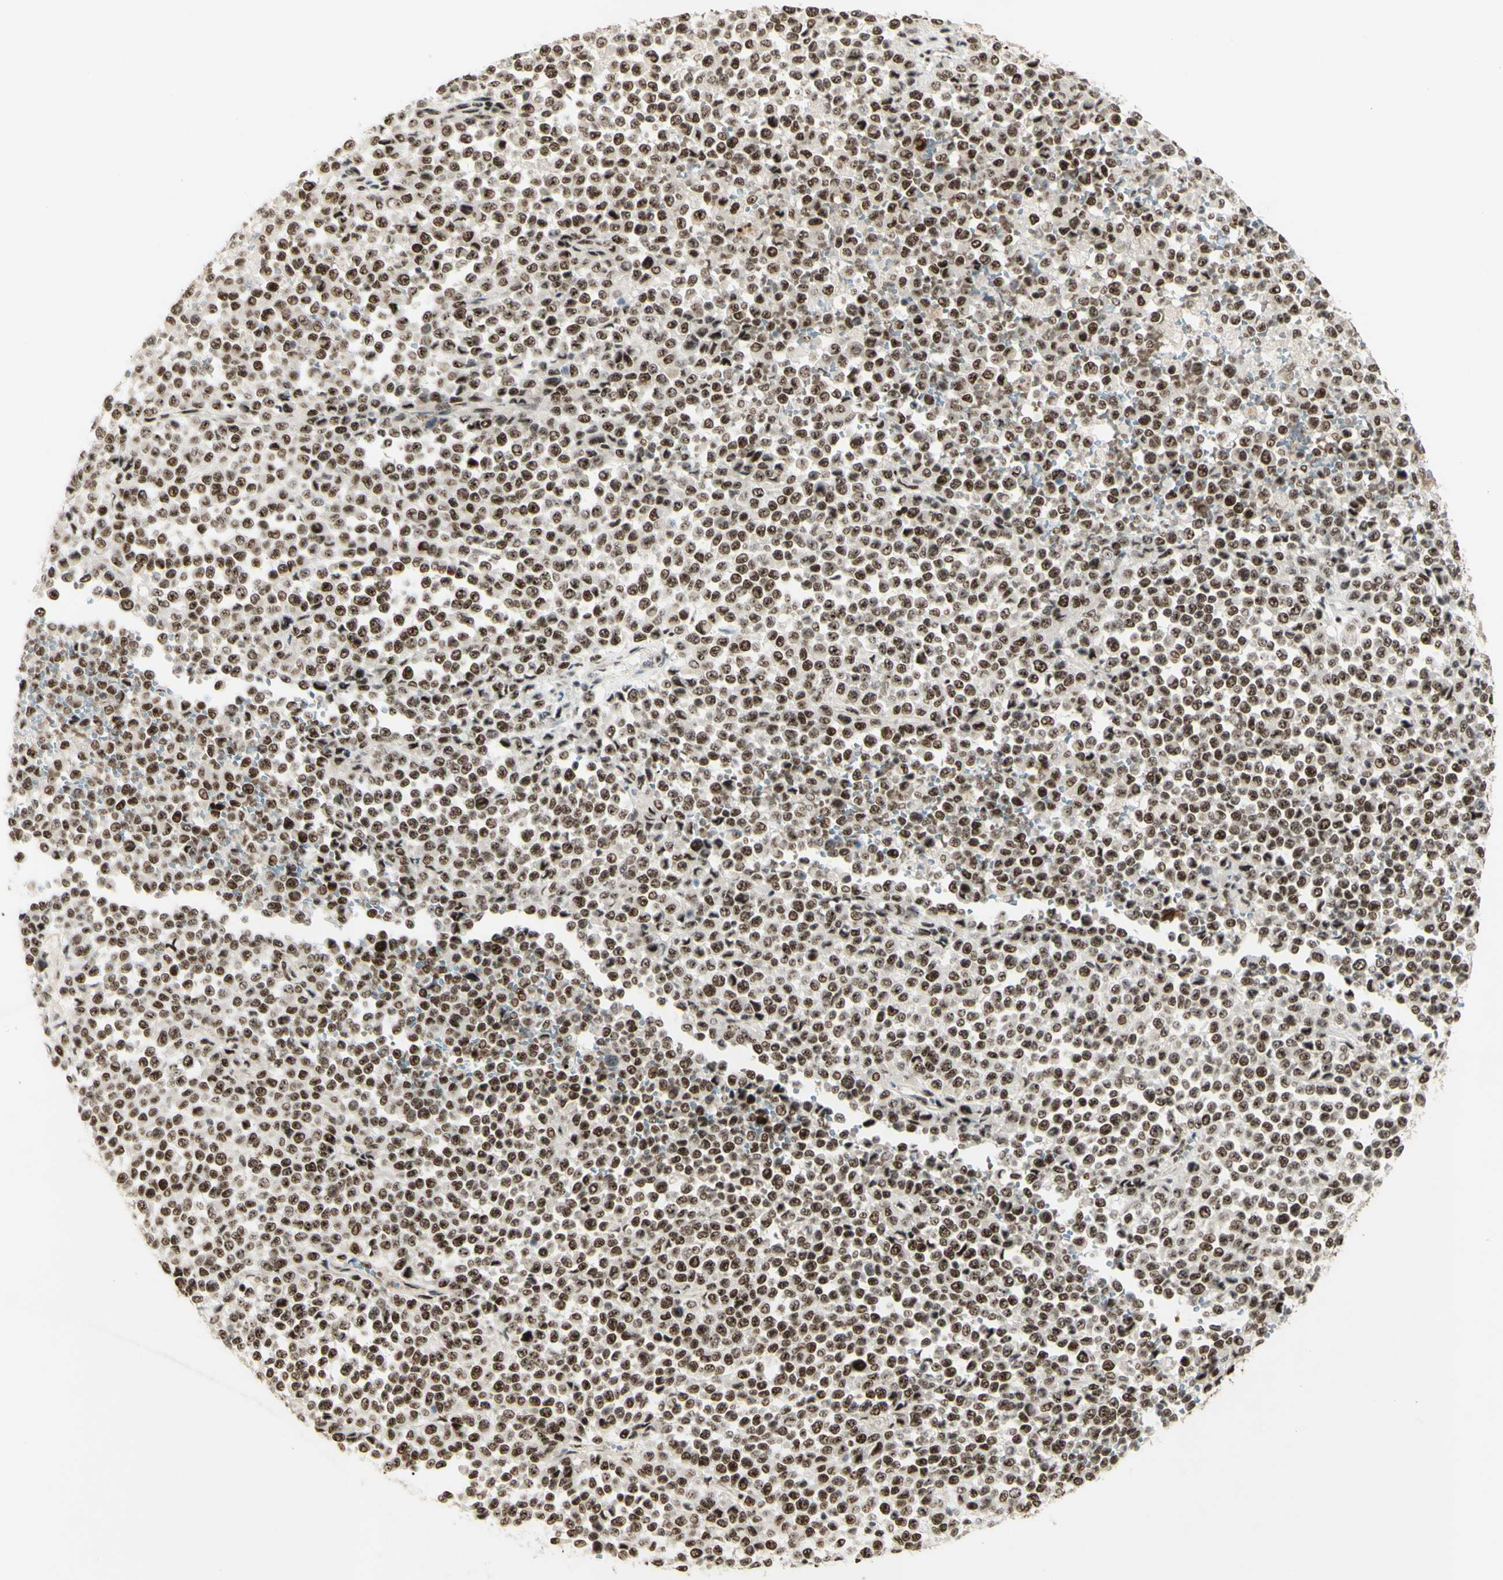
{"staining": {"intensity": "strong", "quantity": ">75%", "location": "nuclear"}, "tissue": "melanoma", "cell_type": "Tumor cells", "image_type": "cancer", "snomed": [{"axis": "morphology", "description": "Malignant melanoma, Metastatic site"}, {"axis": "topography", "description": "Pancreas"}], "caption": "Malignant melanoma (metastatic site) stained with DAB immunohistochemistry (IHC) reveals high levels of strong nuclear positivity in about >75% of tumor cells.", "gene": "DHX9", "patient": {"sex": "female", "age": 30}}